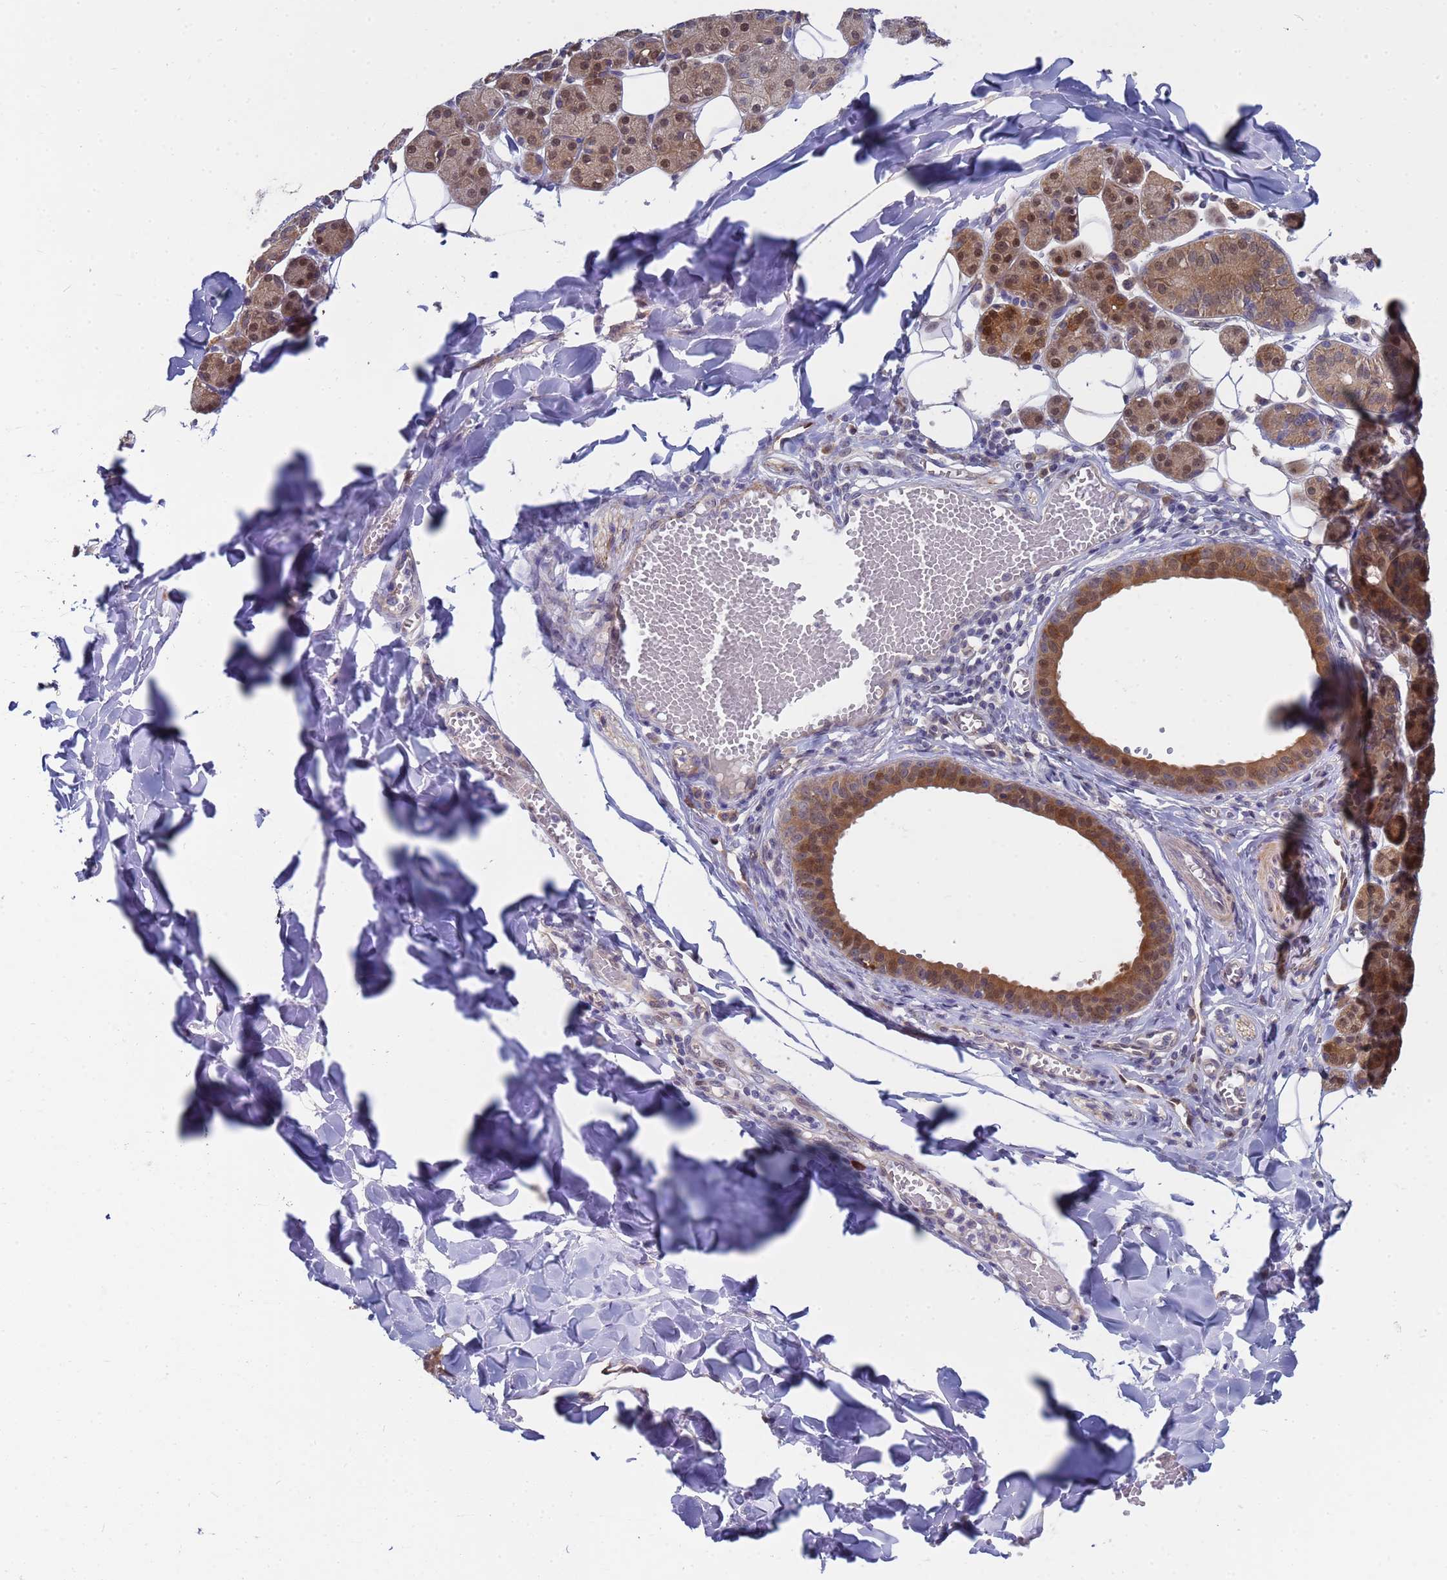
{"staining": {"intensity": "moderate", "quantity": "25%-75%", "location": "cytoplasmic/membranous,nuclear"}, "tissue": "salivary gland", "cell_type": "Glandular cells", "image_type": "normal", "snomed": [{"axis": "morphology", "description": "Normal tissue, NOS"}, {"axis": "topography", "description": "Salivary gland"}], "caption": "This image reveals benign salivary gland stained with immunohistochemistry to label a protein in brown. The cytoplasmic/membranous,nuclear of glandular cells show moderate positivity for the protein. Nuclei are counter-stained blue.", "gene": "ENOSF1", "patient": {"sex": "female", "age": 33}}